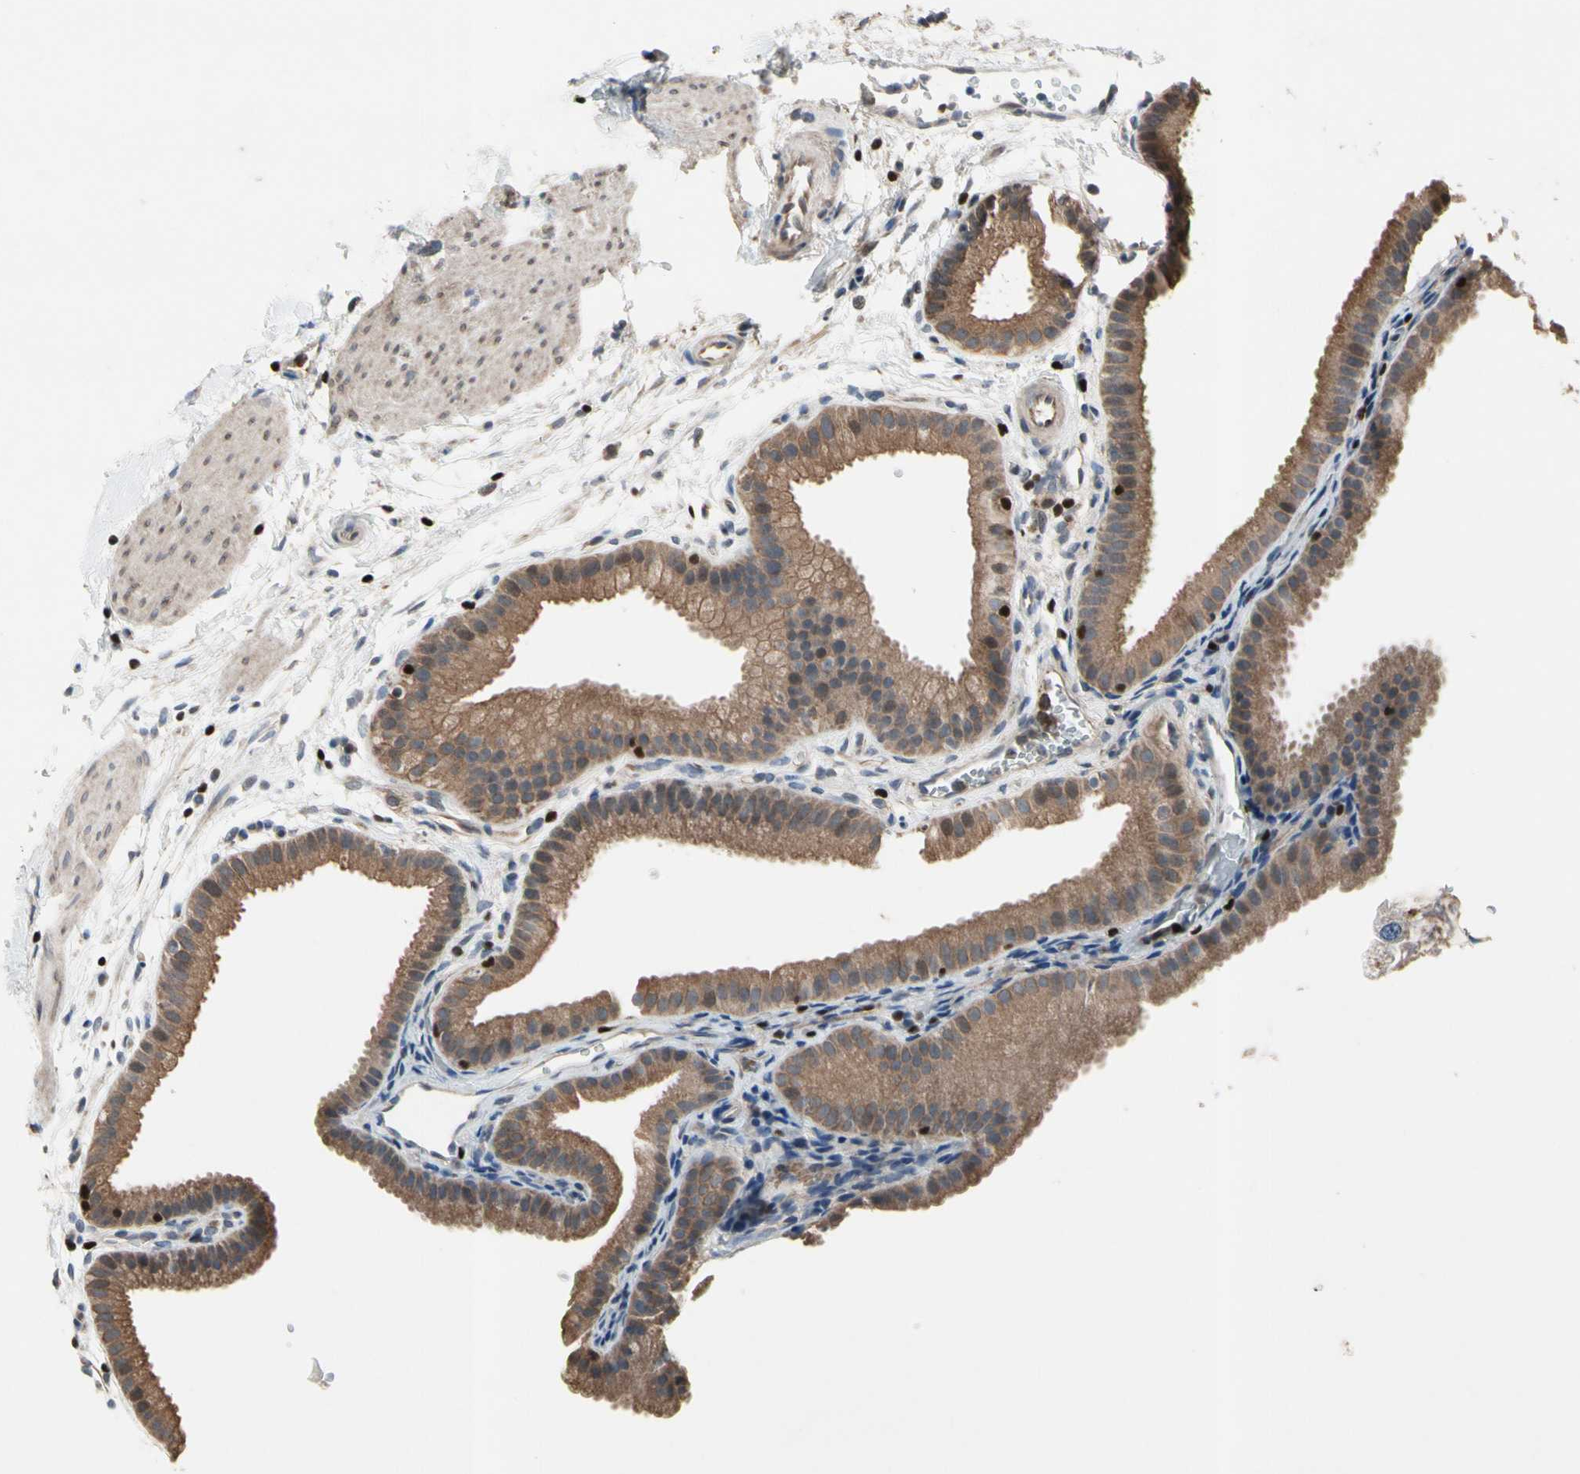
{"staining": {"intensity": "moderate", "quantity": ">75%", "location": "cytoplasmic/membranous"}, "tissue": "gallbladder", "cell_type": "Glandular cells", "image_type": "normal", "snomed": [{"axis": "morphology", "description": "Normal tissue, NOS"}, {"axis": "topography", "description": "Gallbladder"}], "caption": "High-magnification brightfield microscopy of normal gallbladder stained with DAB (3,3'-diaminobenzidine) (brown) and counterstained with hematoxylin (blue). glandular cells exhibit moderate cytoplasmic/membranous expression is identified in approximately>75% of cells.", "gene": "TBX21", "patient": {"sex": "female", "age": 64}}